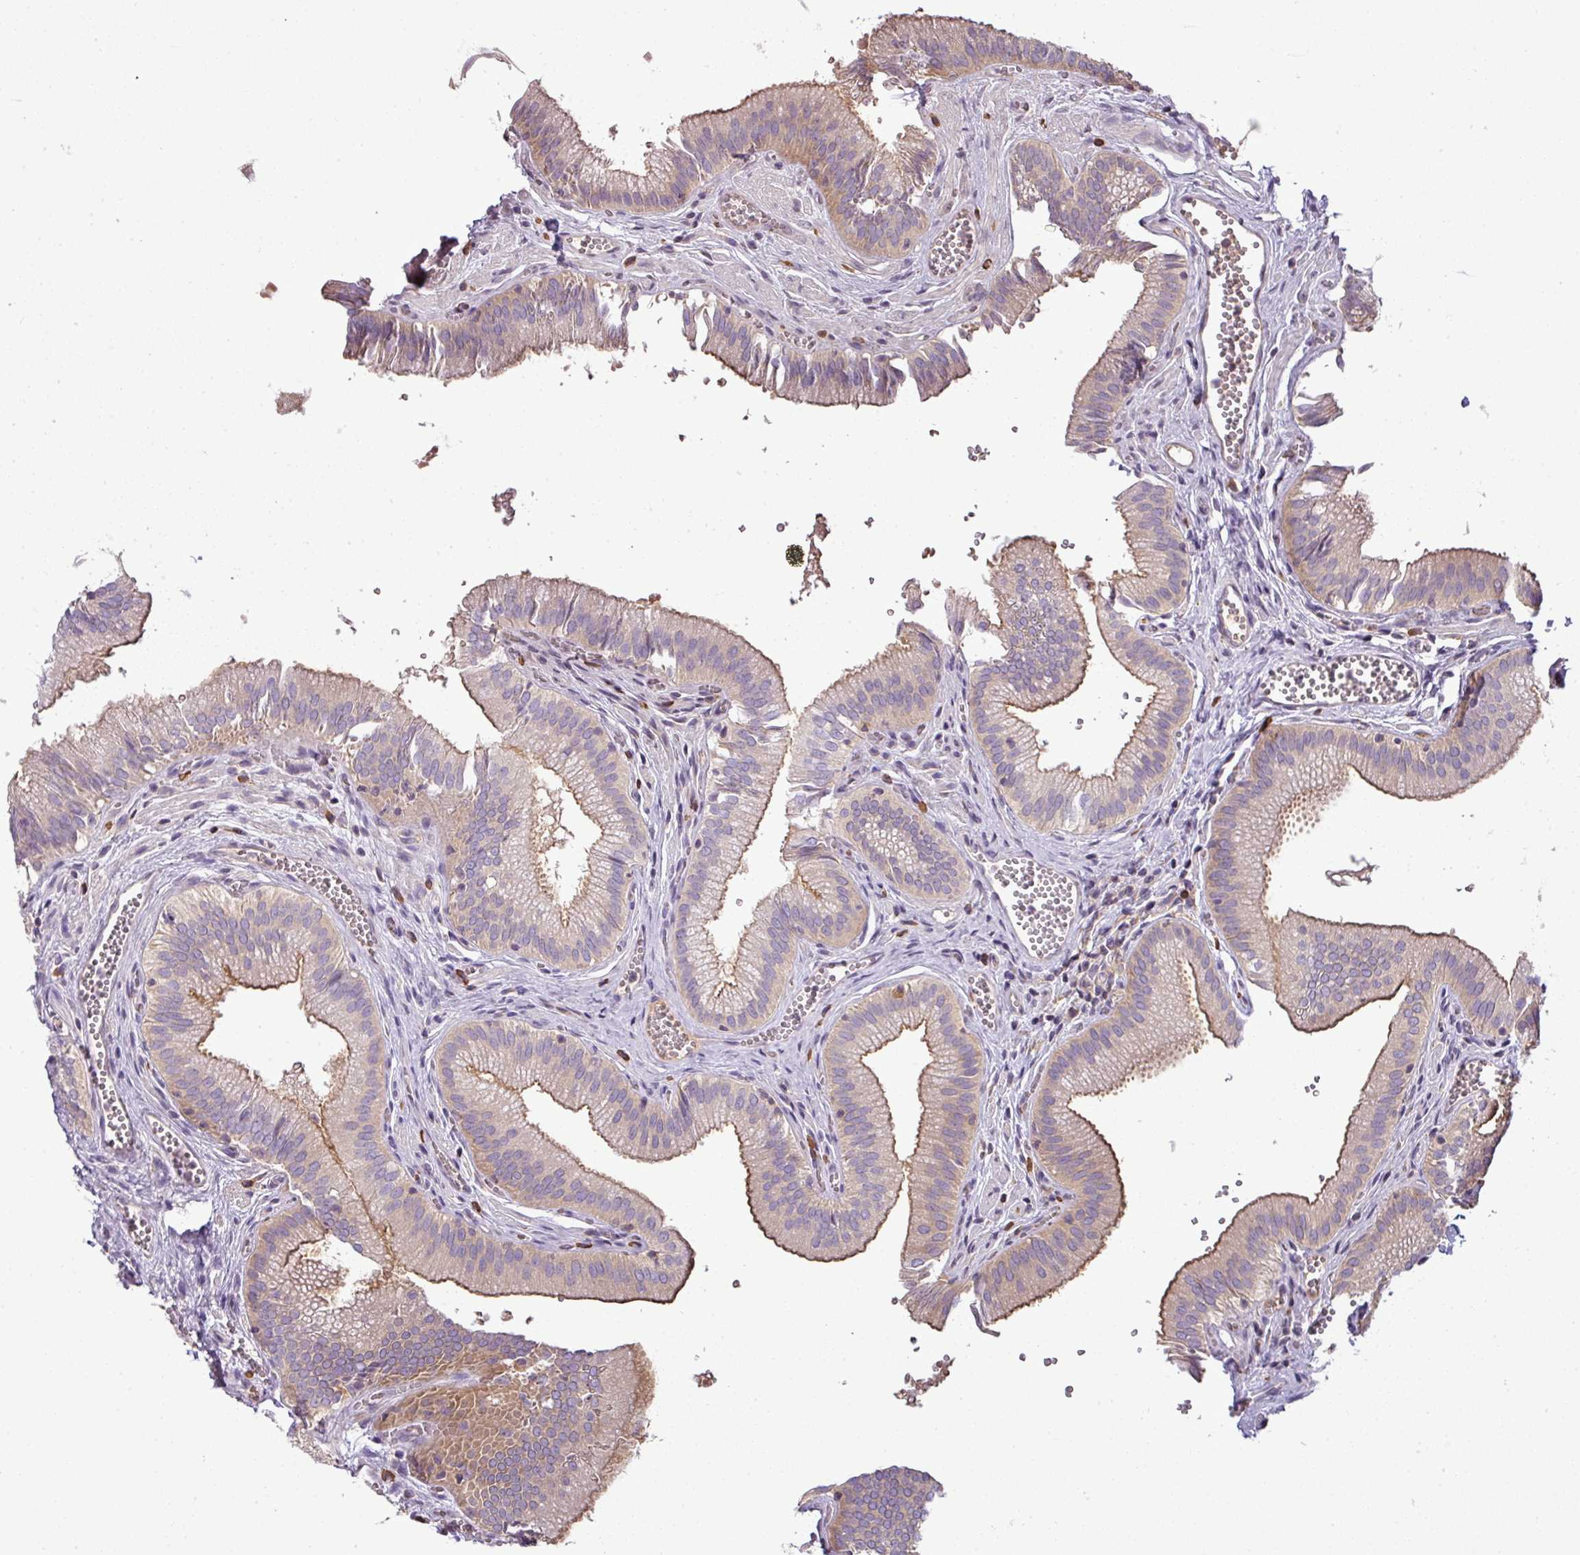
{"staining": {"intensity": "moderate", "quantity": "25%-75%", "location": "cytoplasmic/membranous"}, "tissue": "gallbladder", "cell_type": "Glandular cells", "image_type": "normal", "snomed": [{"axis": "morphology", "description": "Normal tissue, NOS"}, {"axis": "topography", "description": "Gallbladder"}, {"axis": "topography", "description": "Peripheral nerve tissue"}], "caption": "DAB (3,3'-diaminobenzidine) immunohistochemical staining of benign gallbladder displays moderate cytoplasmic/membranous protein staining in about 25%-75% of glandular cells. Using DAB (brown) and hematoxylin (blue) stains, captured at high magnification using brightfield microscopy.", "gene": "STAT5A", "patient": {"sex": "male", "age": 17}}